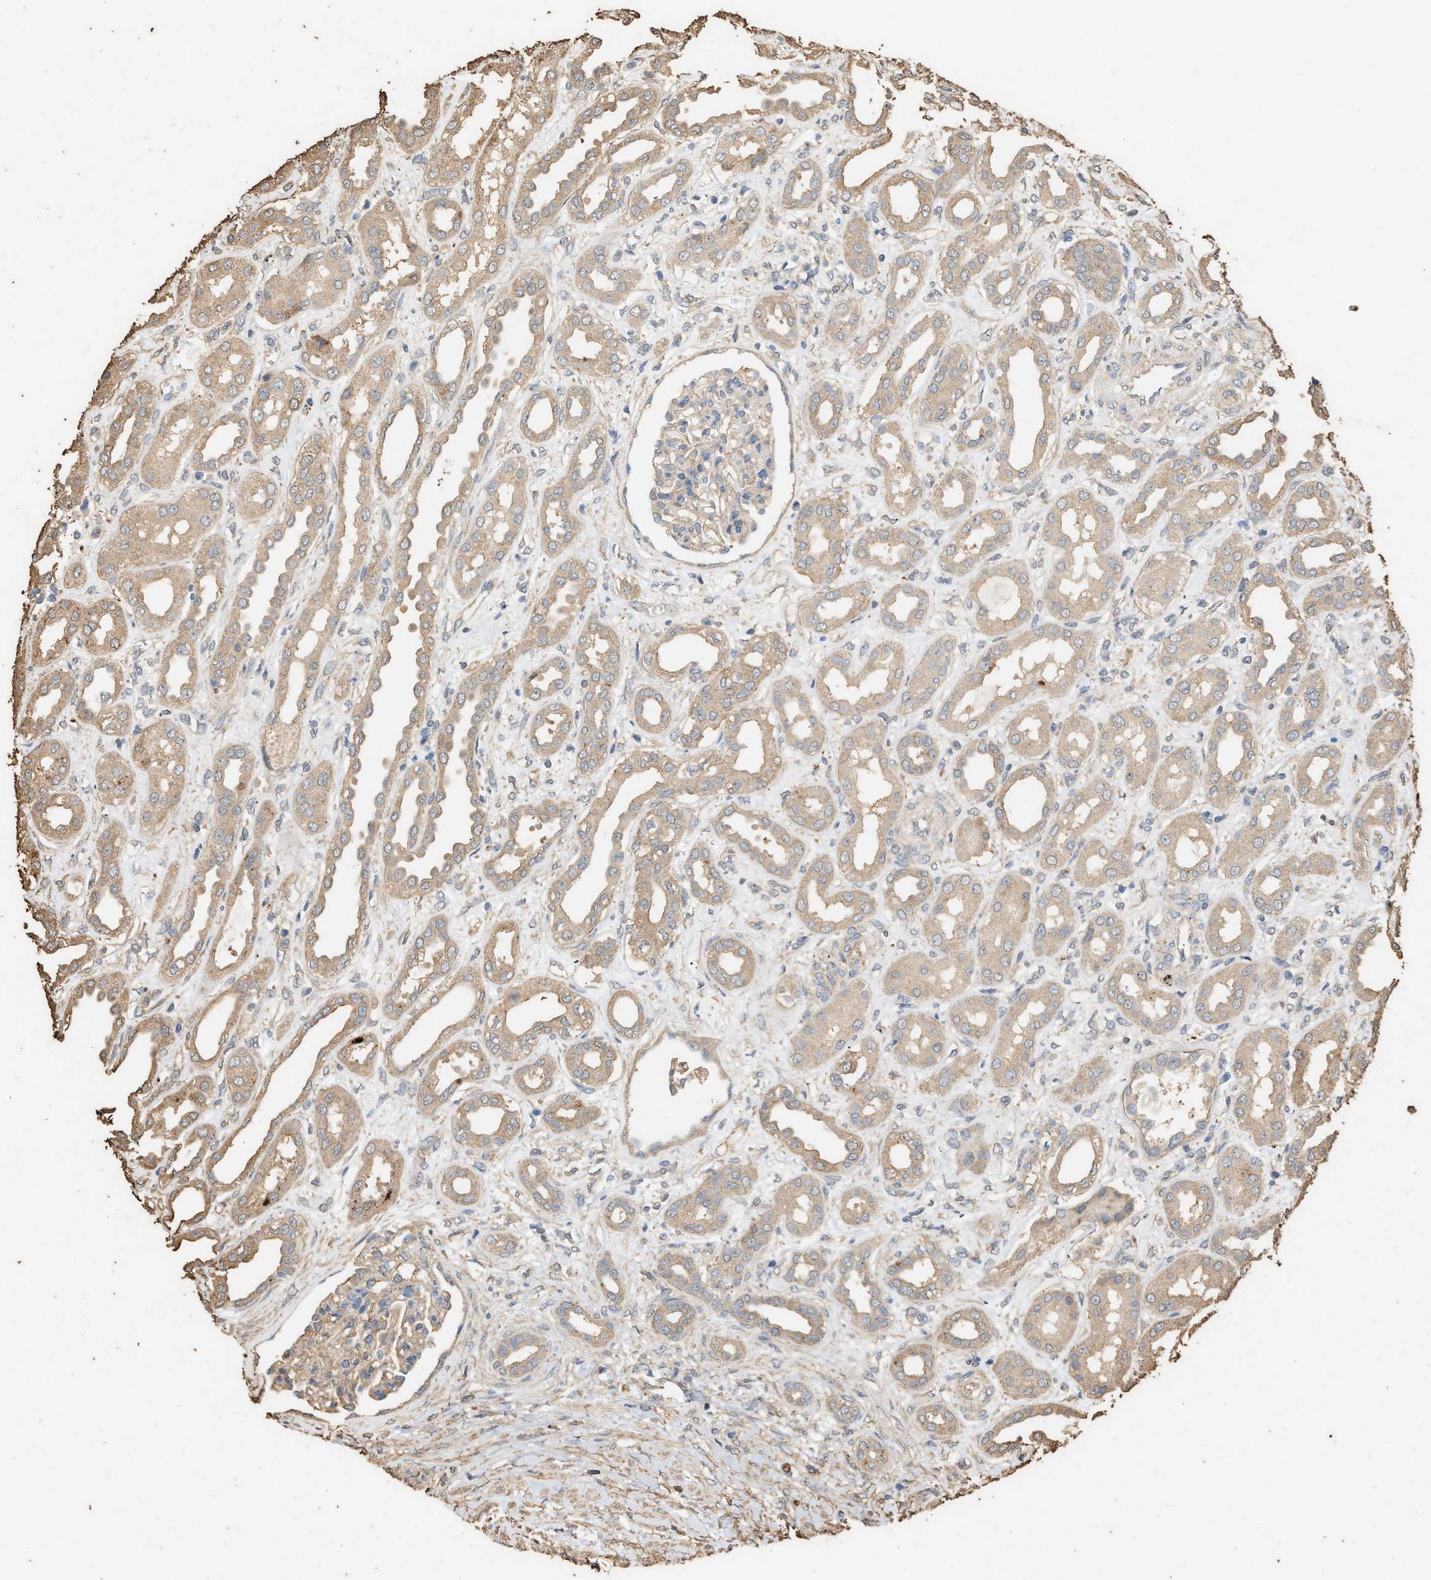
{"staining": {"intensity": "weak", "quantity": "25%-75%", "location": "cytoplasmic/membranous"}, "tissue": "kidney", "cell_type": "Cells in glomeruli", "image_type": "normal", "snomed": [{"axis": "morphology", "description": "Normal tissue, NOS"}, {"axis": "topography", "description": "Kidney"}], "caption": "DAB (3,3'-diaminobenzidine) immunohistochemical staining of normal kidney demonstrates weak cytoplasmic/membranous protein positivity in approximately 25%-75% of cells in glomeruli. Nuclei are stained in blue.", "gene": "DCAF7", "patient": {"sex": "male", "age": 59}}